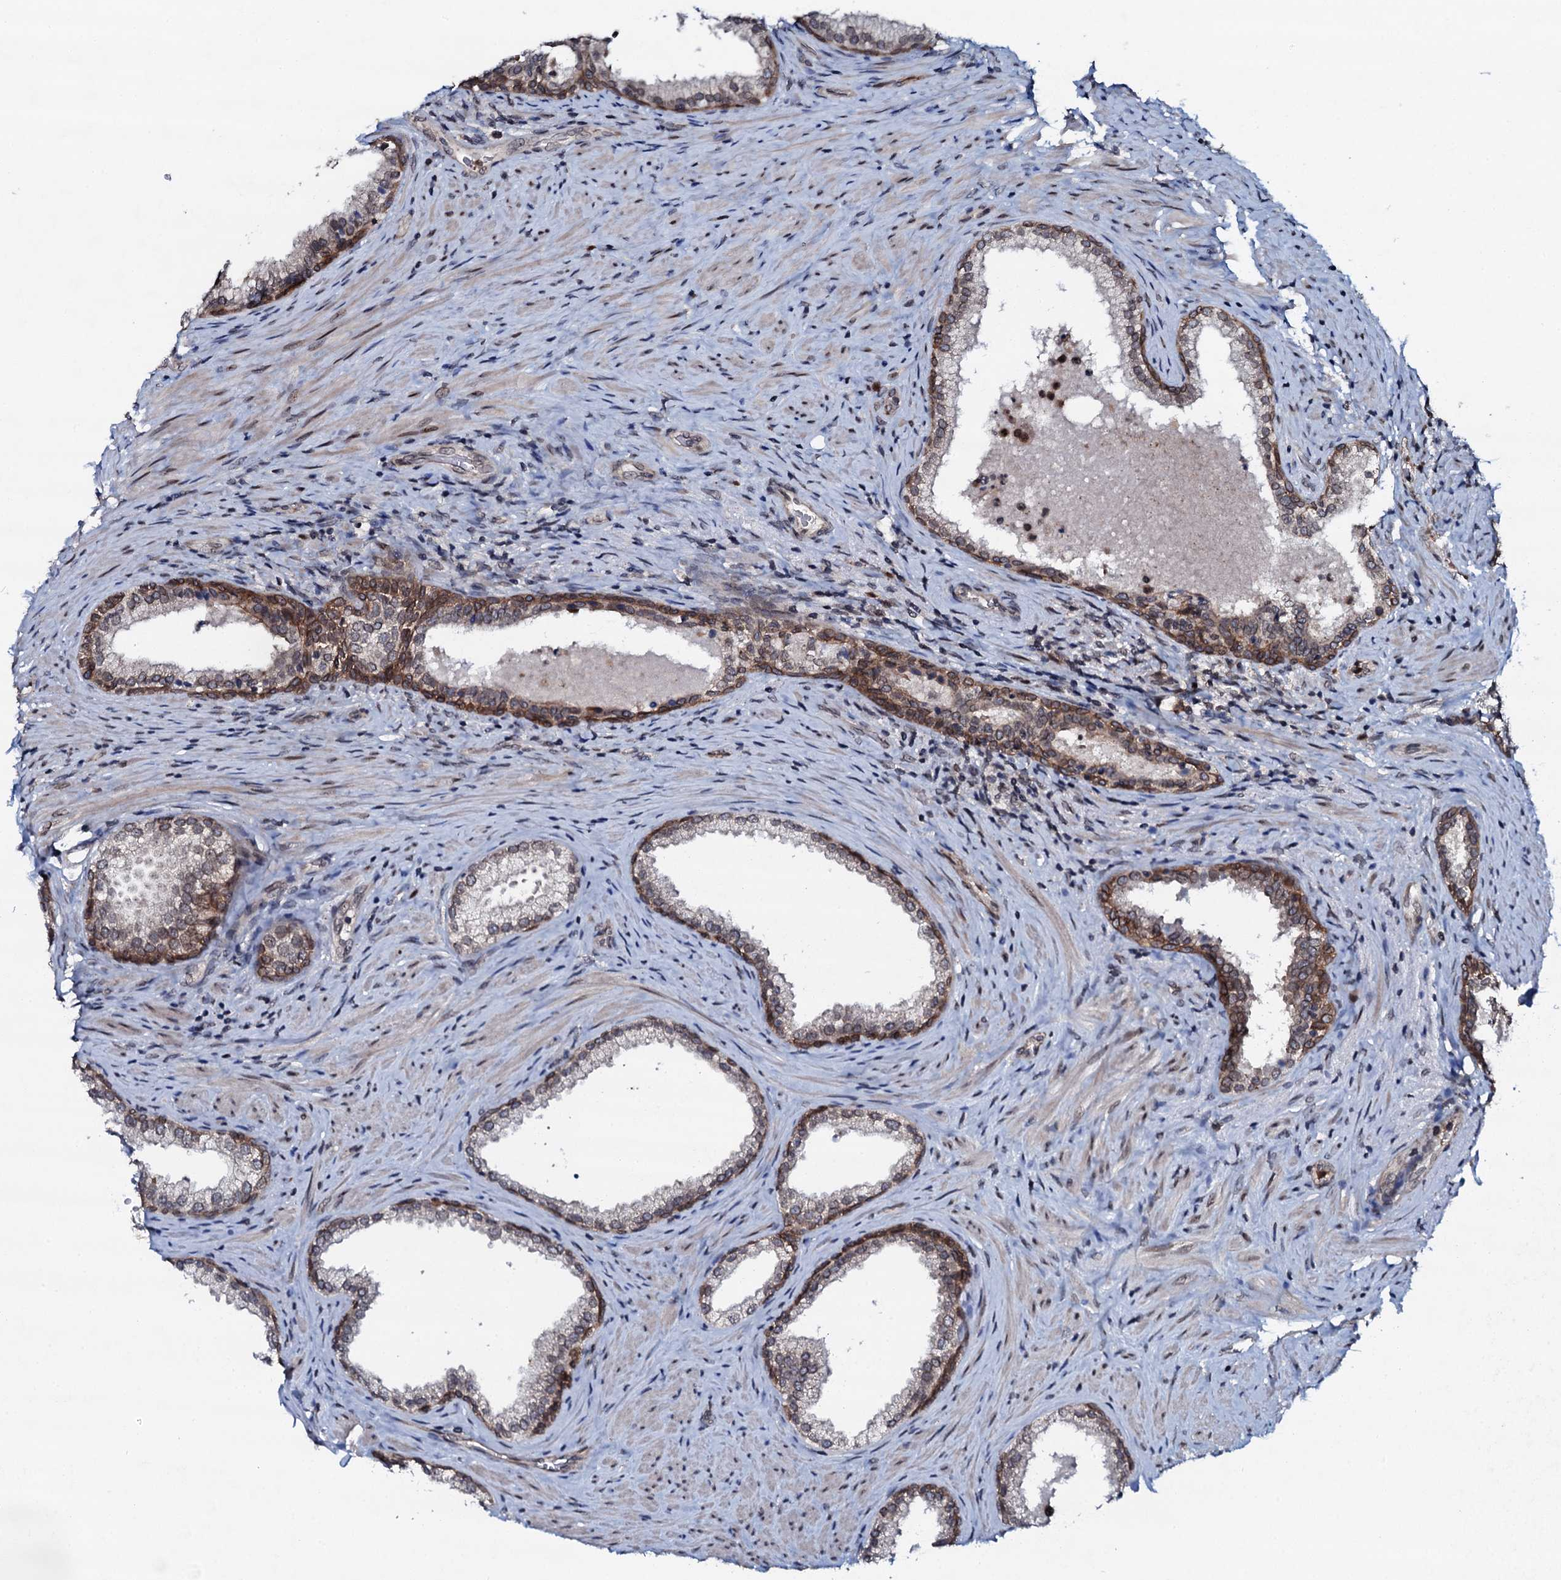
{"staining": {"intensity": "moderate", "quantity": "25%-75%", "location": "cytoplasmic/membranous"}, "tissue": "prostate", "cell_type": "Glandular cells", "image_type": "normal", "snomed": [{"axis": "morphology", "description": "Normal tissue, NOS"}, {"axis": "topography", "description": "Prostate"}], "caption": "Glandular cells exhibit medium levels of moderate cytoplasmic/membranous expression in approximately 25%-75% of cells in normal human prostate.", "gene": "SNTA1", "patient": {"sex": "male", "age": 76}}